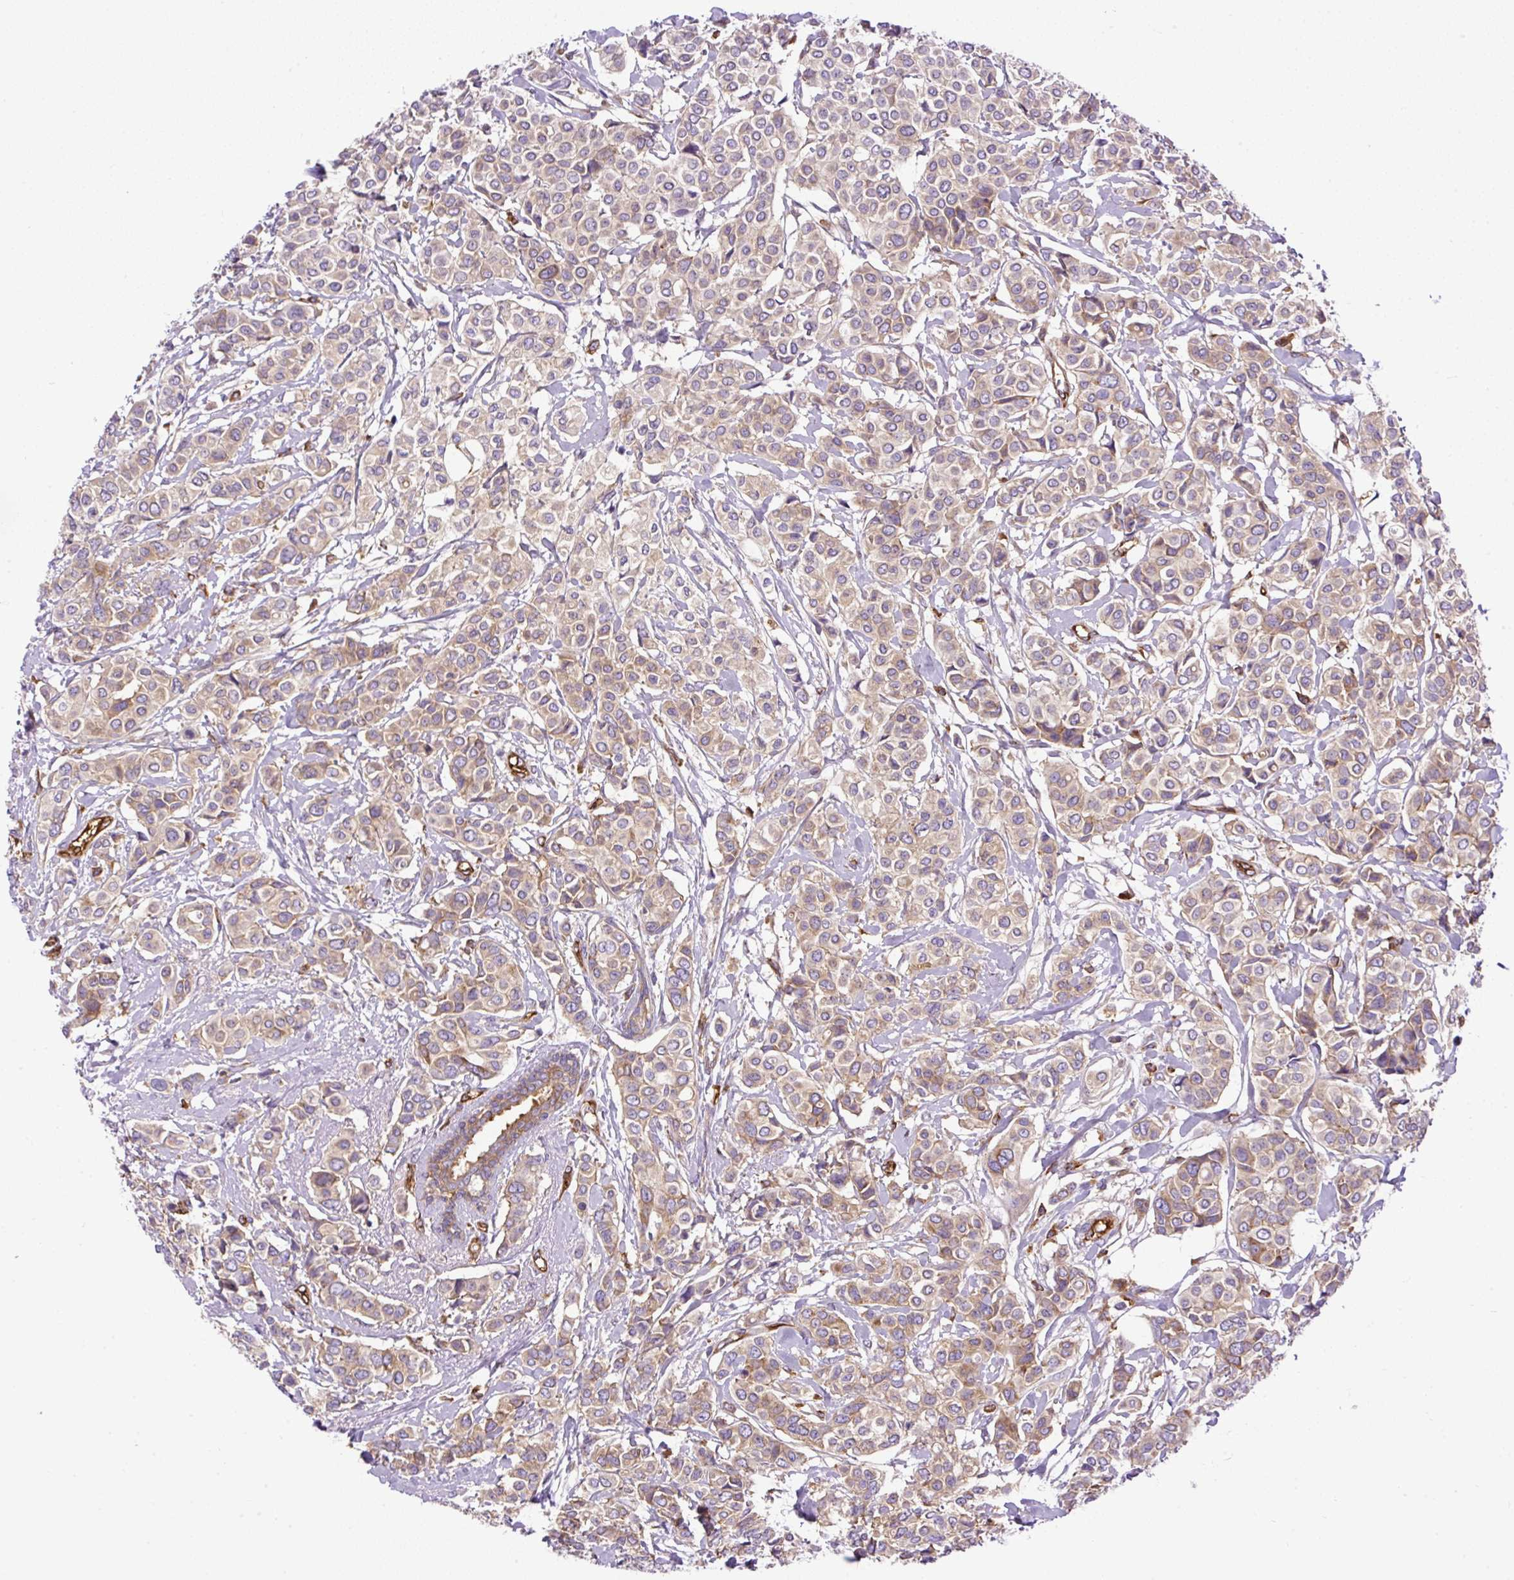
{"staining": {"intensity": "weak", "quantity": "25%-75%", "location": "cytoplasmic/membranous"}, "tissue": "breast cancer", "cell_type": "Tumor cells", "image_type": "cancer", "snomed": [{"axis": "morphology", "description": "Lobular carcinoma"}, {"axis": "topography", "description": "Breast"}], "caption": "Lobular carcinoma (breast) stained for a protein (brown) exhibits weak cytoplasmic/membranous positive expression in approximately 25%-75% of tumor cells.", "gene": "MAP1S", "patient": {"sex": "female", "age": 51}}